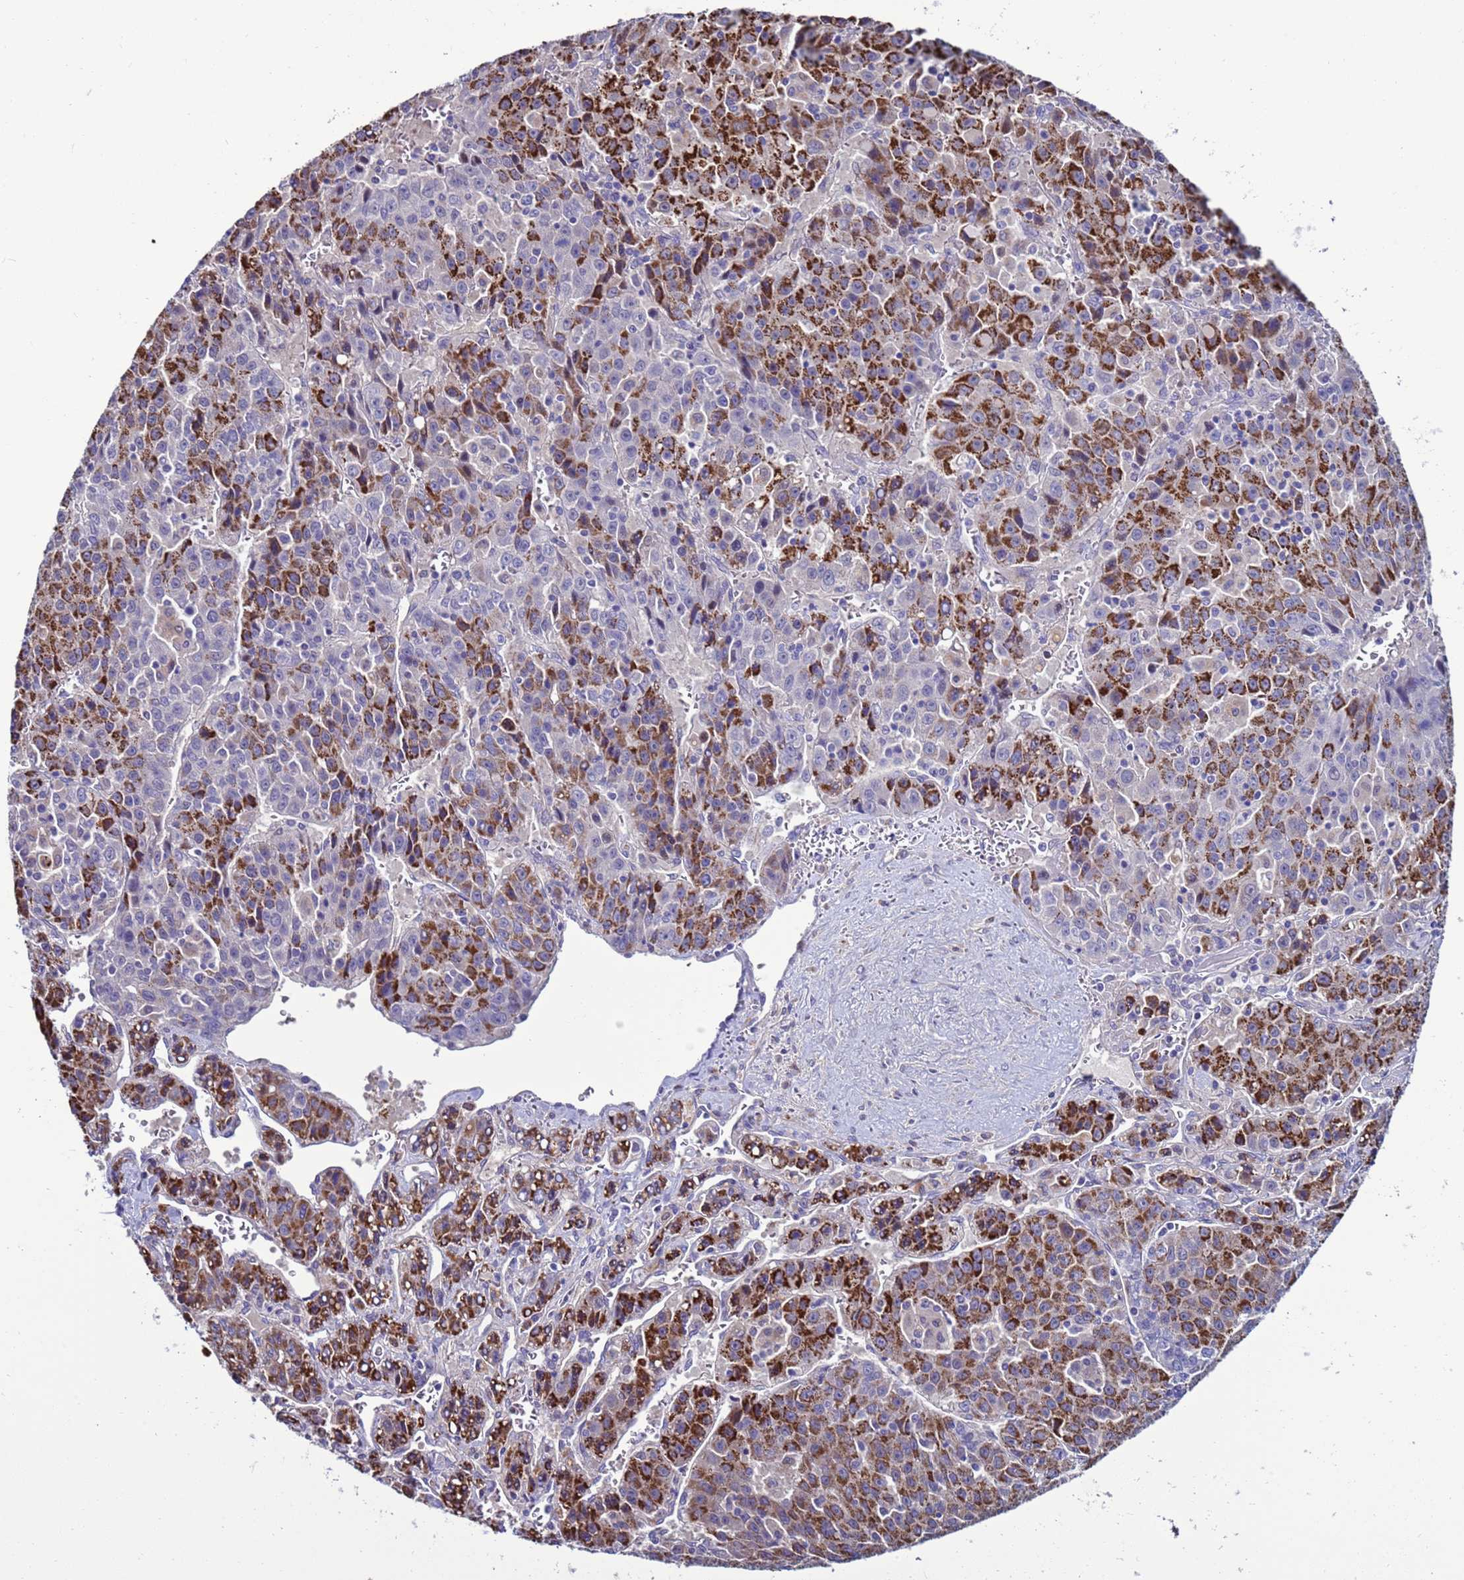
{"staining": {"intensity": "strong", "quantity": ">75%", "location": "cytoplasmic/membranous"}, "tissue": "liver cancer", "cell_type": "Tumor cells", "image_type": "cancer", "snomed": [{"axis": "morphology", "description": "Carcinoma, Hepatocellular, NOS"}, {"axis": "topography", "description": "Liver"}], "caption": "Strong cytoplasmic/membranous positivity is seen in approximately >75% of tumor cells in liver cancer. (Stains: DAB in brown, nuclei in blue, Microscopy: brightfield microscopy at high magnification).", "gene": "NAT2", "patient": {"sex": "female", "age": 53}}